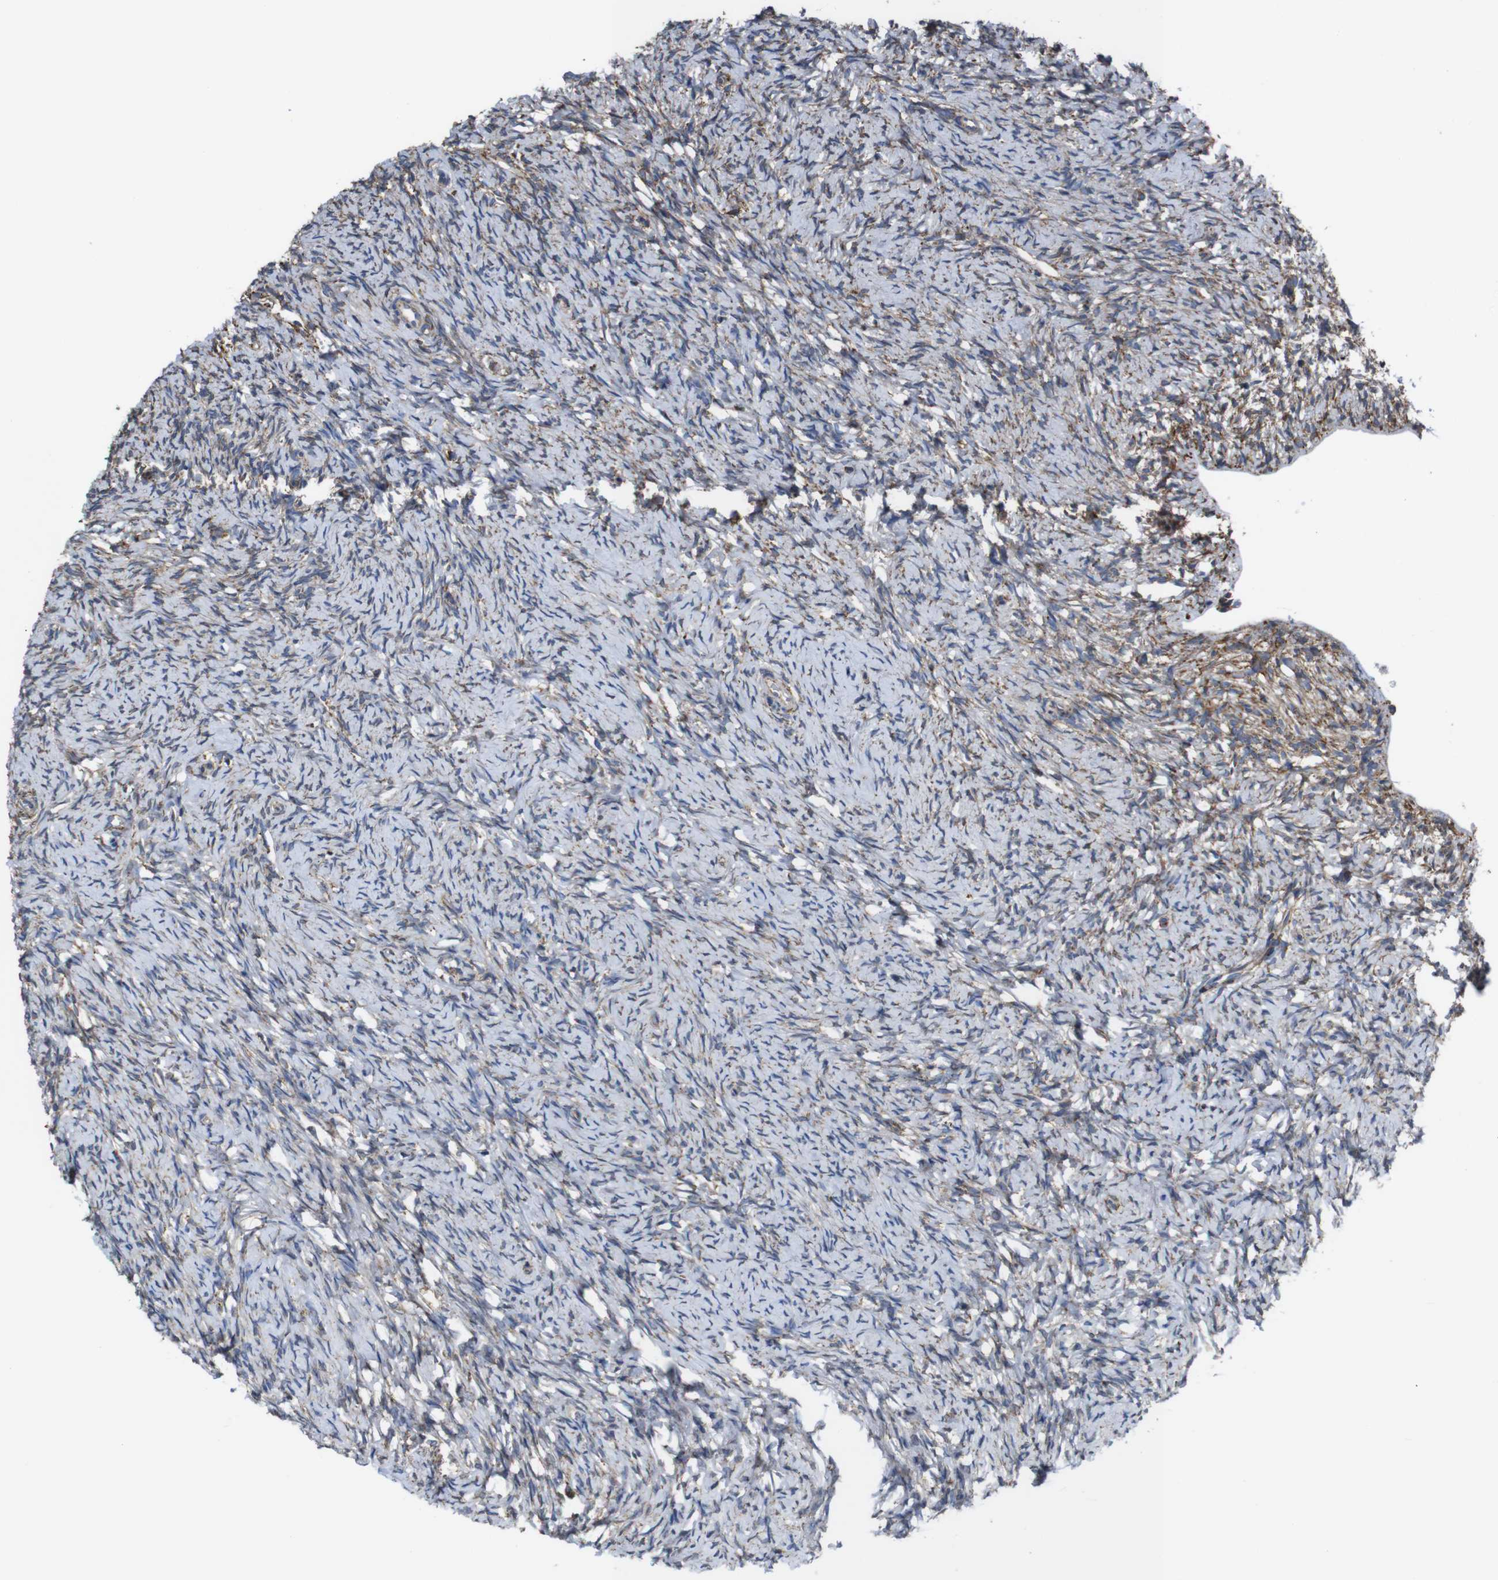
{"staining": {"intensity": "weak", "quantity": ">75%", "location": "cytoplasmic/membranous"}, "tissue": "ovary", "cell_type": "Follicle cells", "image_type": "normal", "snomed": [{"axis": "morphology", "description": "Normal tissue, NOS"}, {"axis": "topography", "description": "Ovary"}], "caption": "Brown immunohistochemical staining in unremarkable human ovary exhibits weak cytoplasmic/membranous expression in approximately >75% of follicle cells. (Brightfield microscopy of DAB IHC at high magnification).", "gene": "PPIB", "patient": {"sex": "female", "age": 33}}